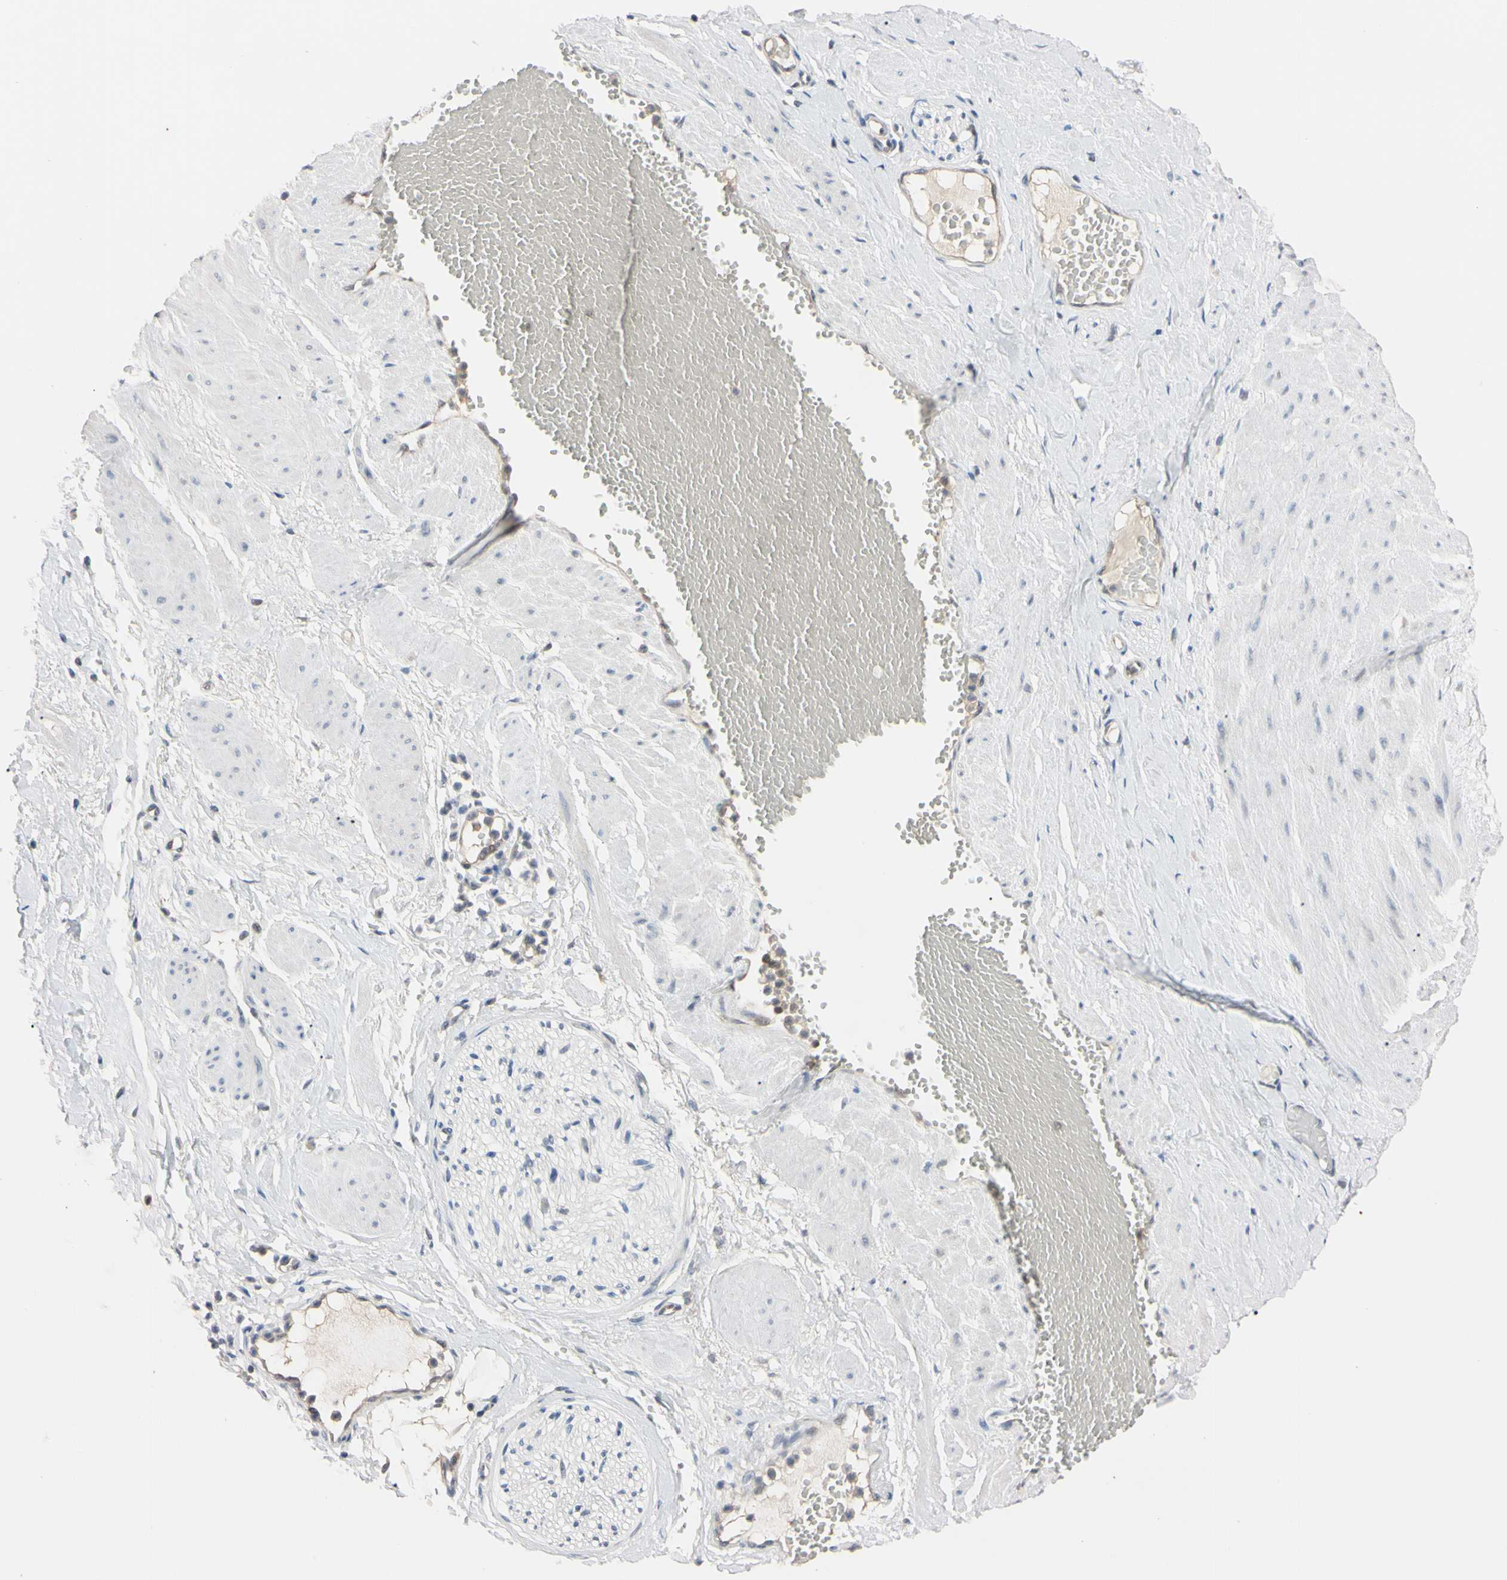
{"staining": {"intensity": "negative", "quantity": "none", "location": "none"}, "tissue": "adipose tissue", "cell_type": "Adipocytes", "image_type": "normal", "snomed": [{"axis": "morphology", "description": "Normal tissue, NOS"}, {"axis": "topography", "description": "Soft tissue"}, {"axis": "topography", "description": "Vascular tissue"}], "caption": "The micrograph exhibits no staining of adipocytes in benign adipose tissue.", "gene": "UBE2I", "patient": {"sex": "female", "age": 35}}